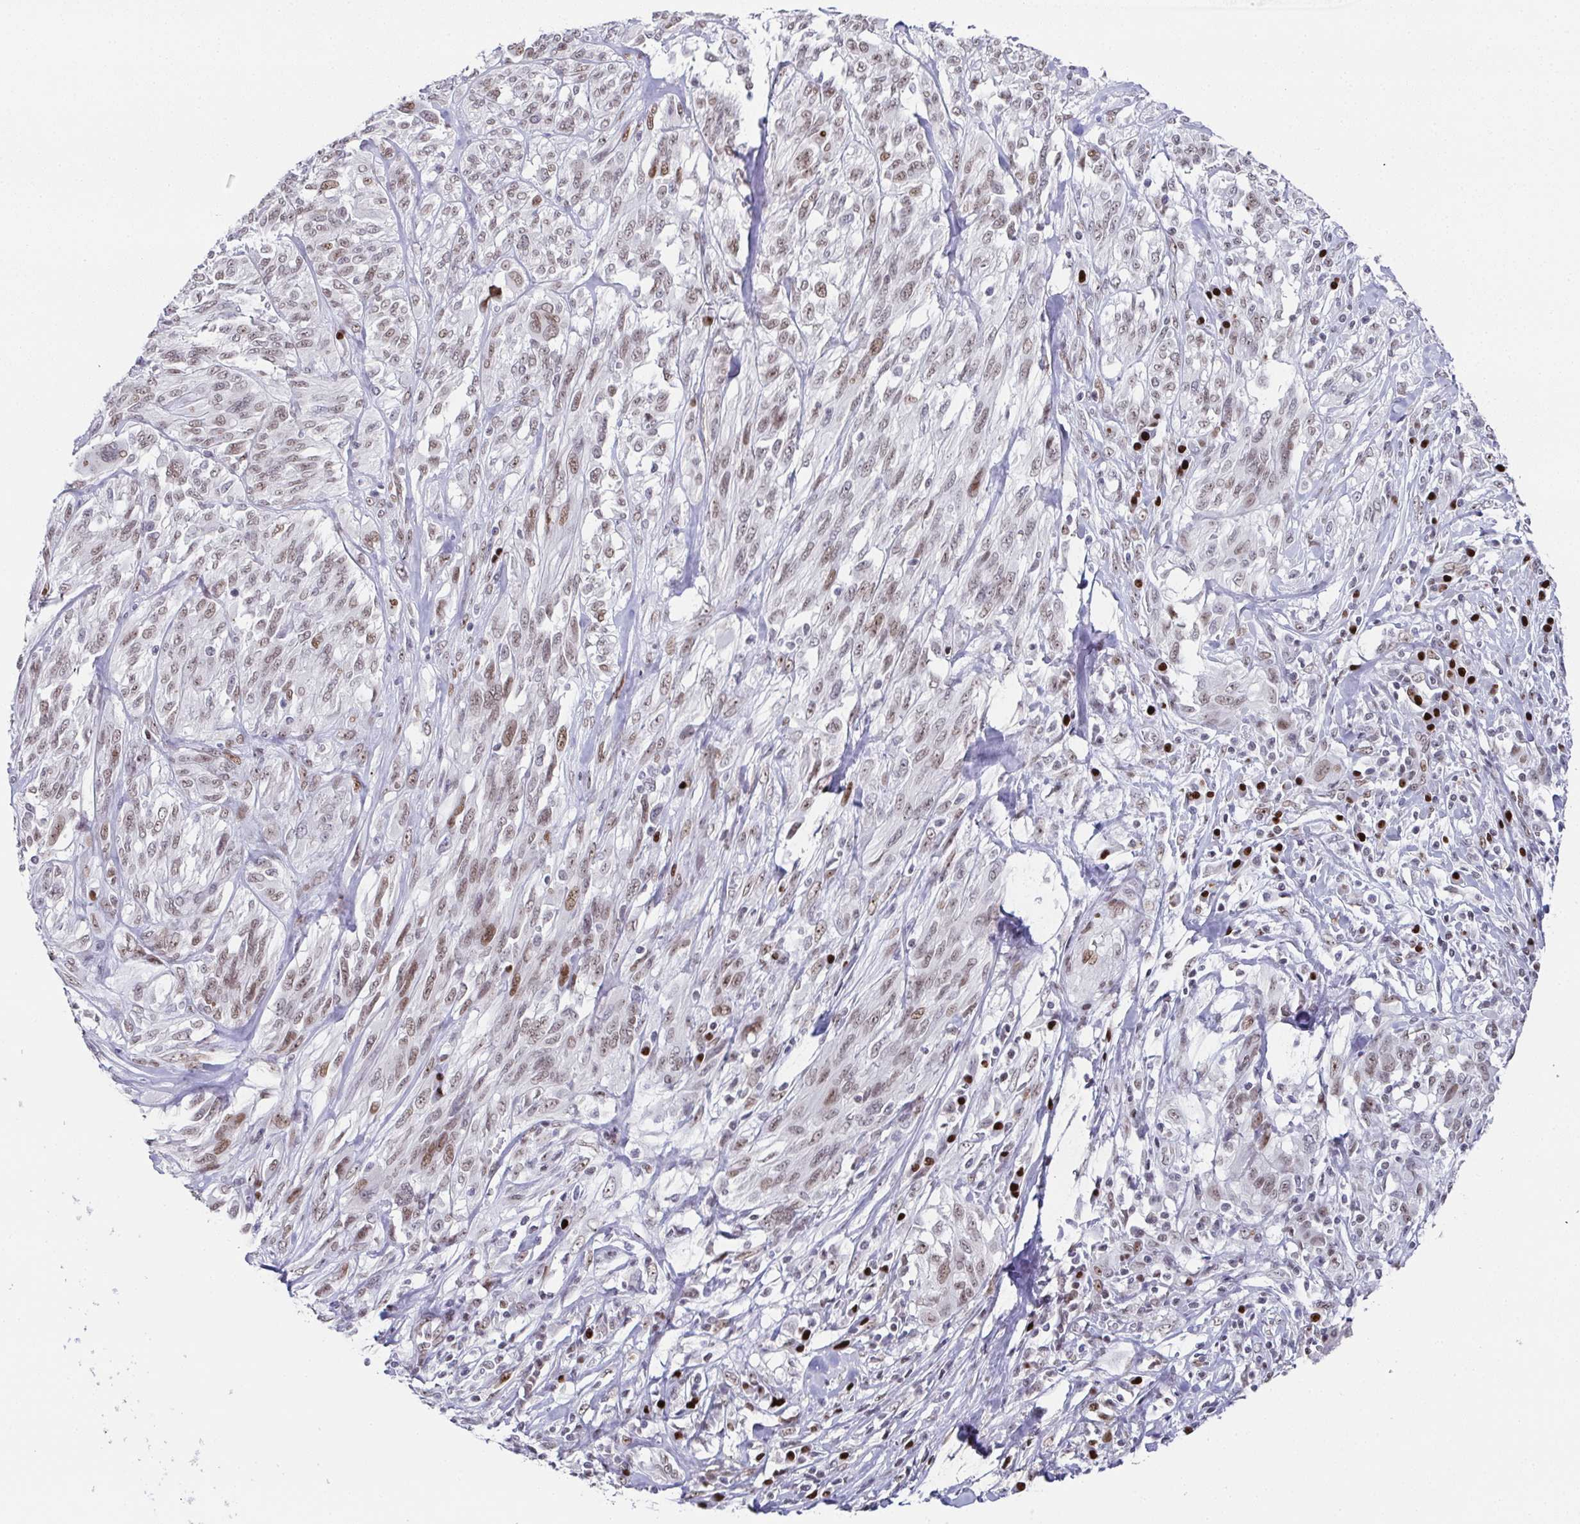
{"staining": {"intensity": "weak", "quantity": ">75%", "location": "nuclear"}, "tissue": "melanoma", "cell_type": "Tumor cells", "image_type": "cancer", "snomed": [{"axis": "morphology", "description": "Malignant melanoma, NOS"}, {"axis": "topography", "description": "Skin"}], "caption": "Protein staining by IHC reveals weak nuclear expression in about >75% of tumor cells in malignant melanoma. The protein is stained brown, and the nuclei are stained in blue (DAB (3,3'-diaminobenzidine) IHC with brightfield microscopy, high magnification).", "gene": "RB1", "patient": {"sex": "female", "age": 91}}